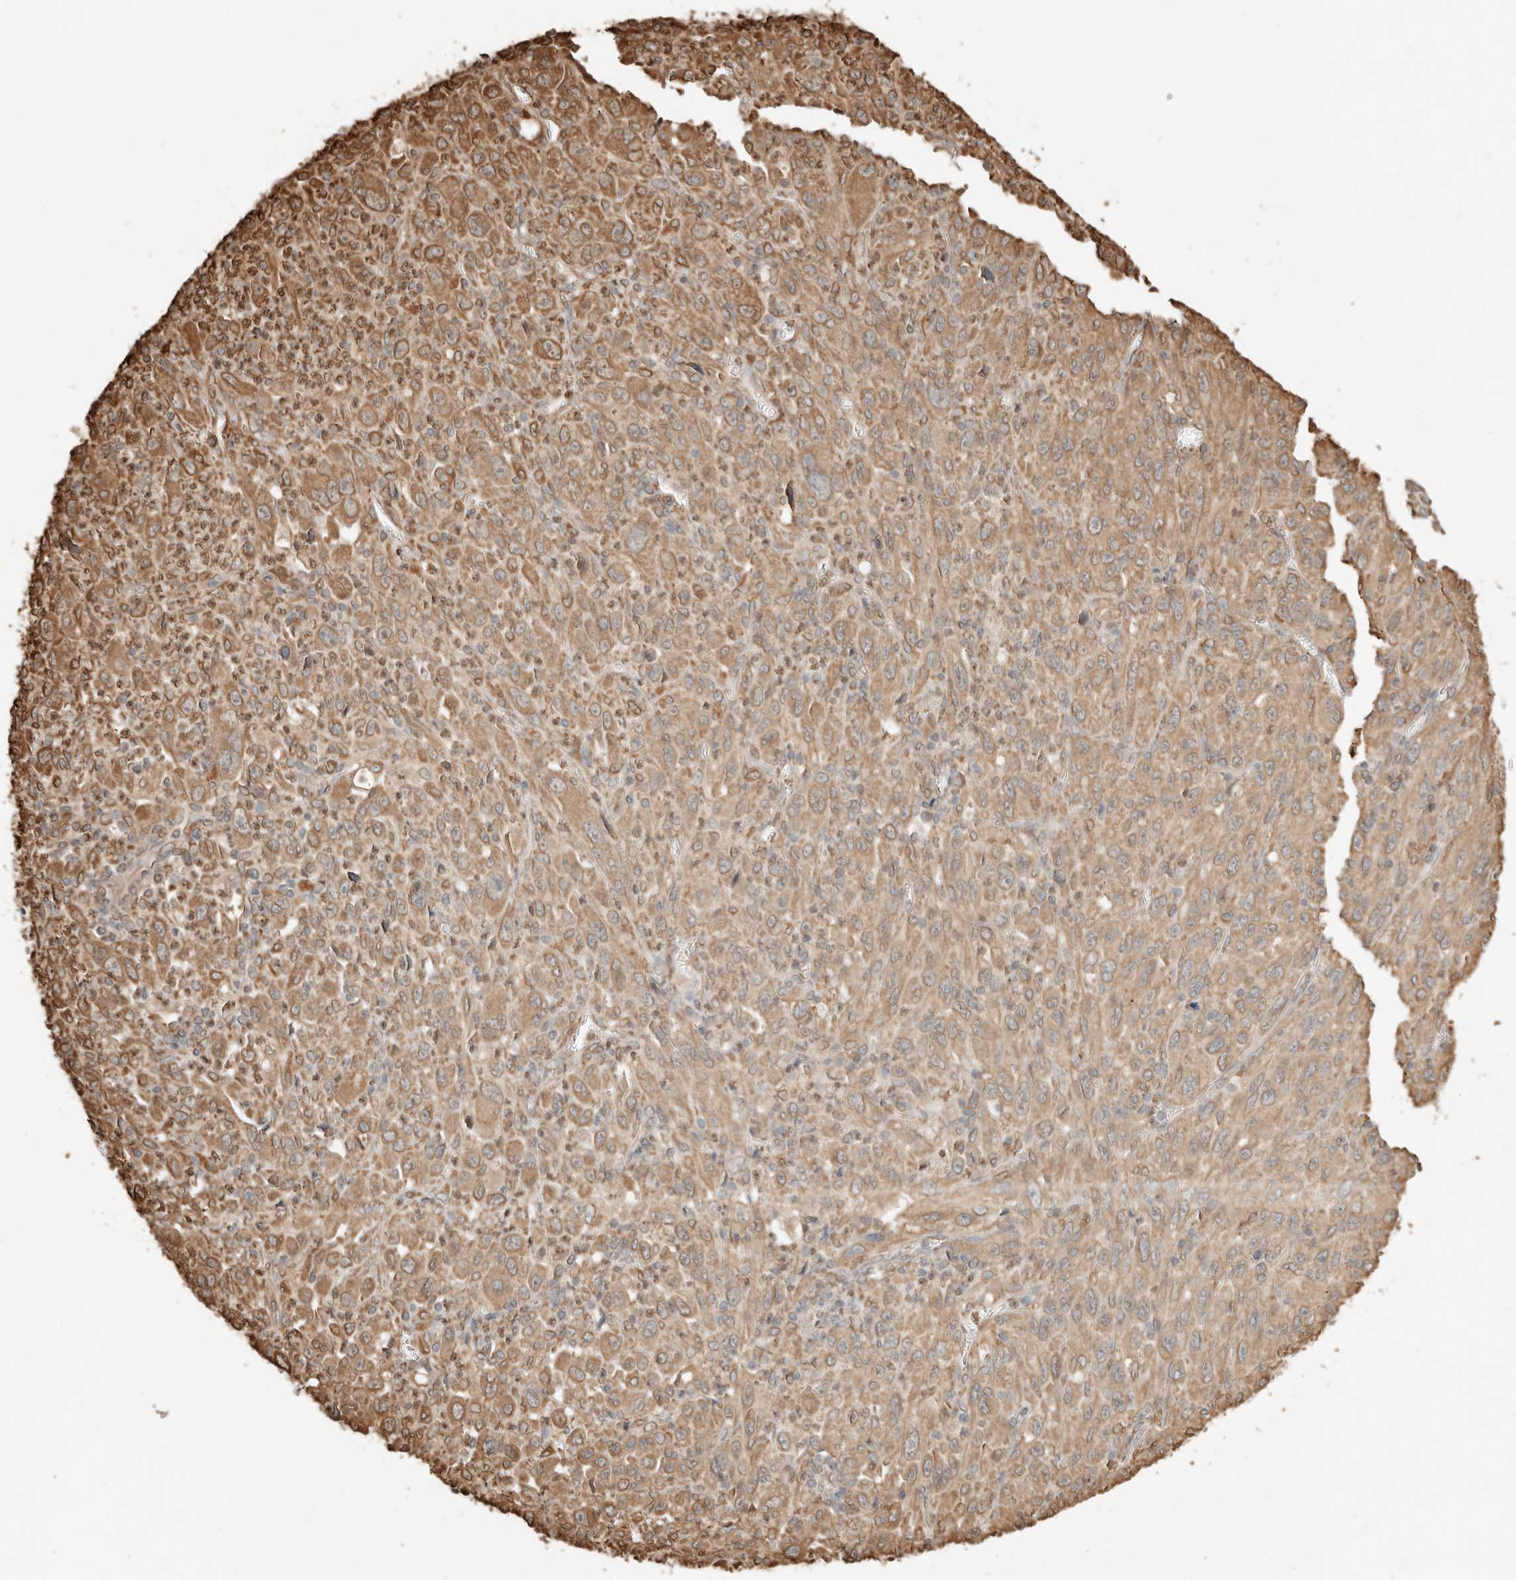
{"staining": {"intensity": "moderate", "quantity": ">75%", "location": "cytoplasmic/membranous"}, "tissue": "melanoma", "cell_type": "Tumor cells", "image_type": "cancer", "snomed": [{"axis": "morphology", "description": "Malignant melanoma, Metastatic site"}, {"axis": "topography", "description": "Skin"}], "caption": "Melanoma stained for a protein (brown) displays moderate cytoplasmic/membranous positive positivity in approximately >75% of tumor cells.", "gene": "ARHGEF10L", "patient": {"sex": "female", "age": 56}}